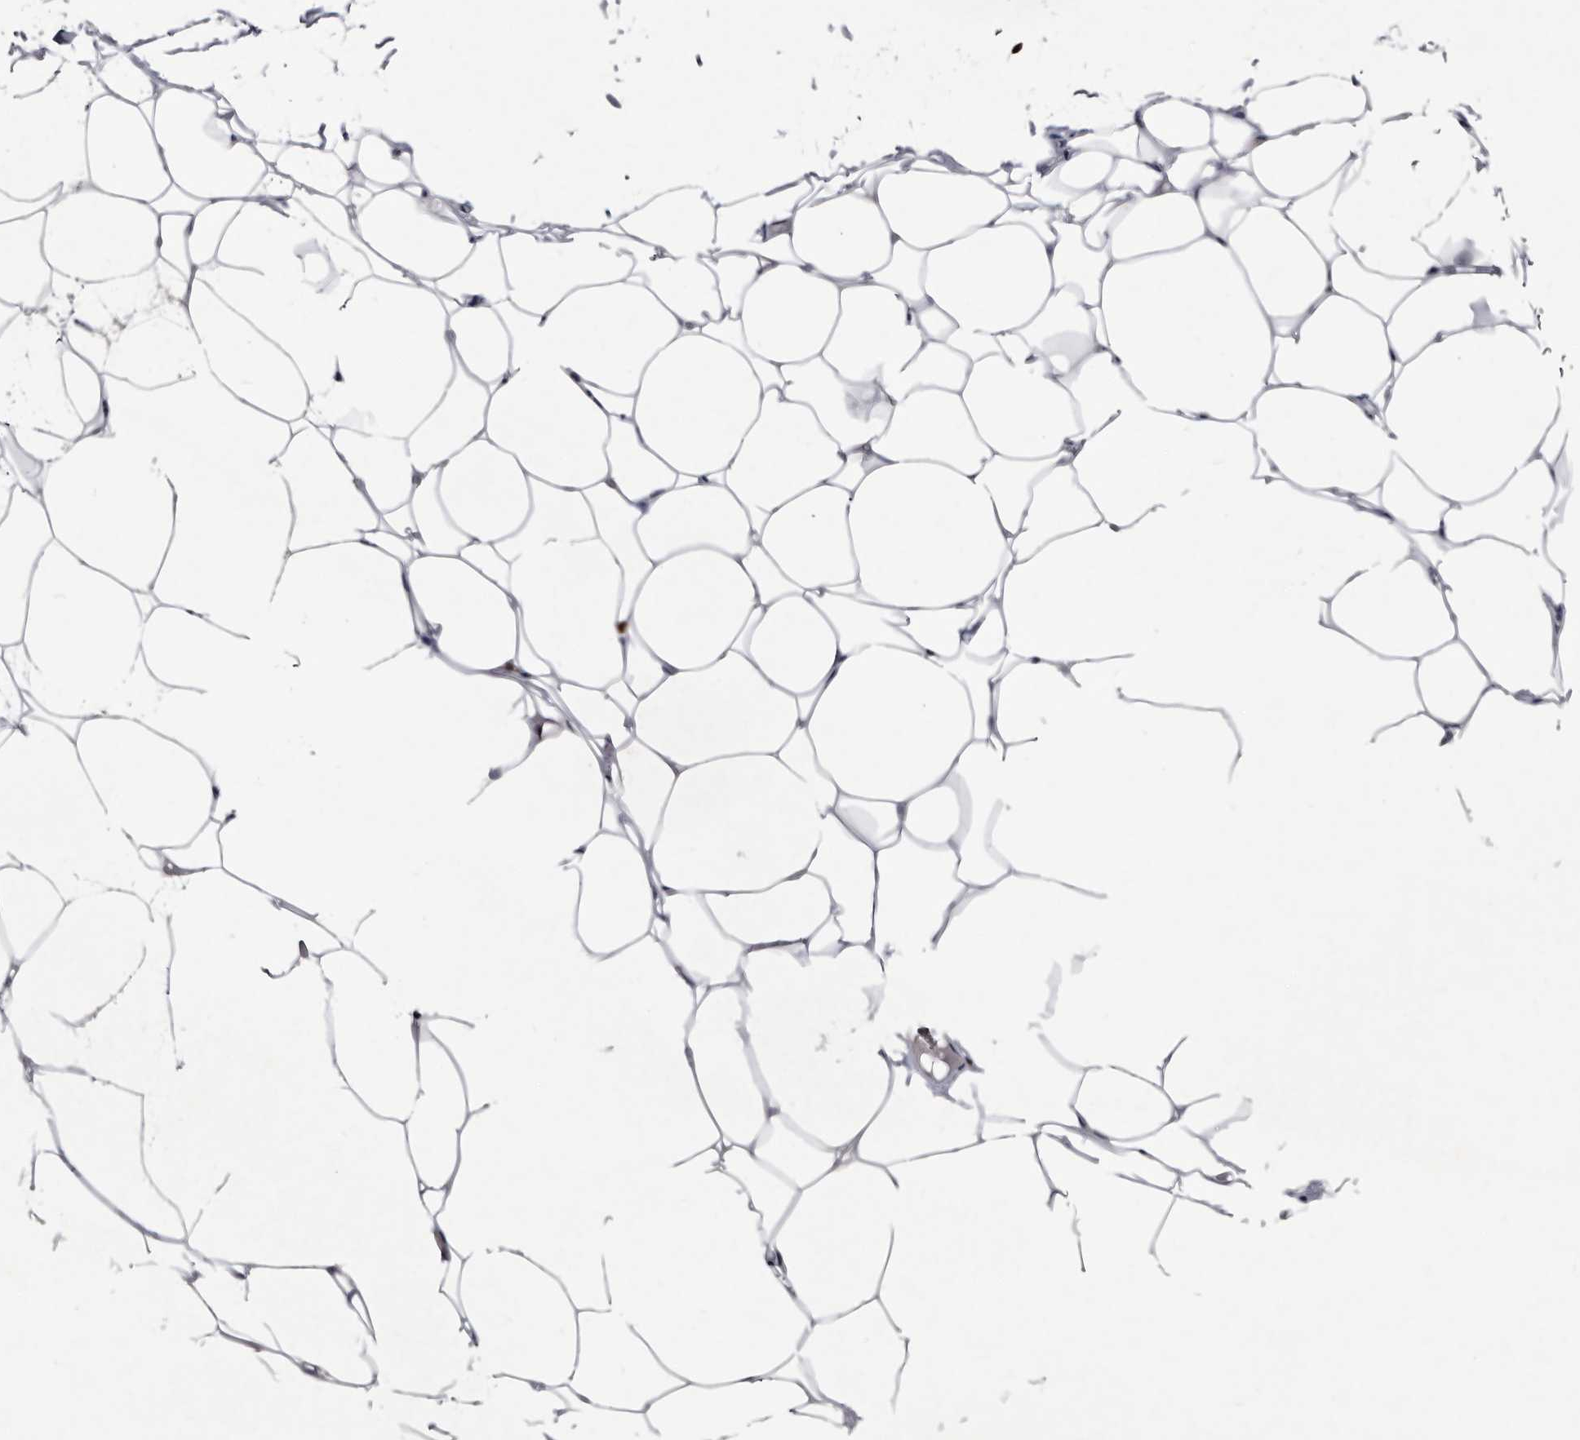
{"staining": {"intensity": "weak", "quantity": "25%-75%", "location": "nuclear"}, "tissue": "adipose tissue", "cell_type": "Adipocytes", "image_type": "normal", "snomed": [{"axis": "morphology", "description": "Normal tissue, NOS"}, {"axis": "topography", "description": "Breast"}], "caption": "A low amount of weak nuclear staining is present in about 25%-75% of adipocytes in unremarkable adipose tissue.", "gene": "SERPINB8", "patient": {"sex": "female", "age": 23}}